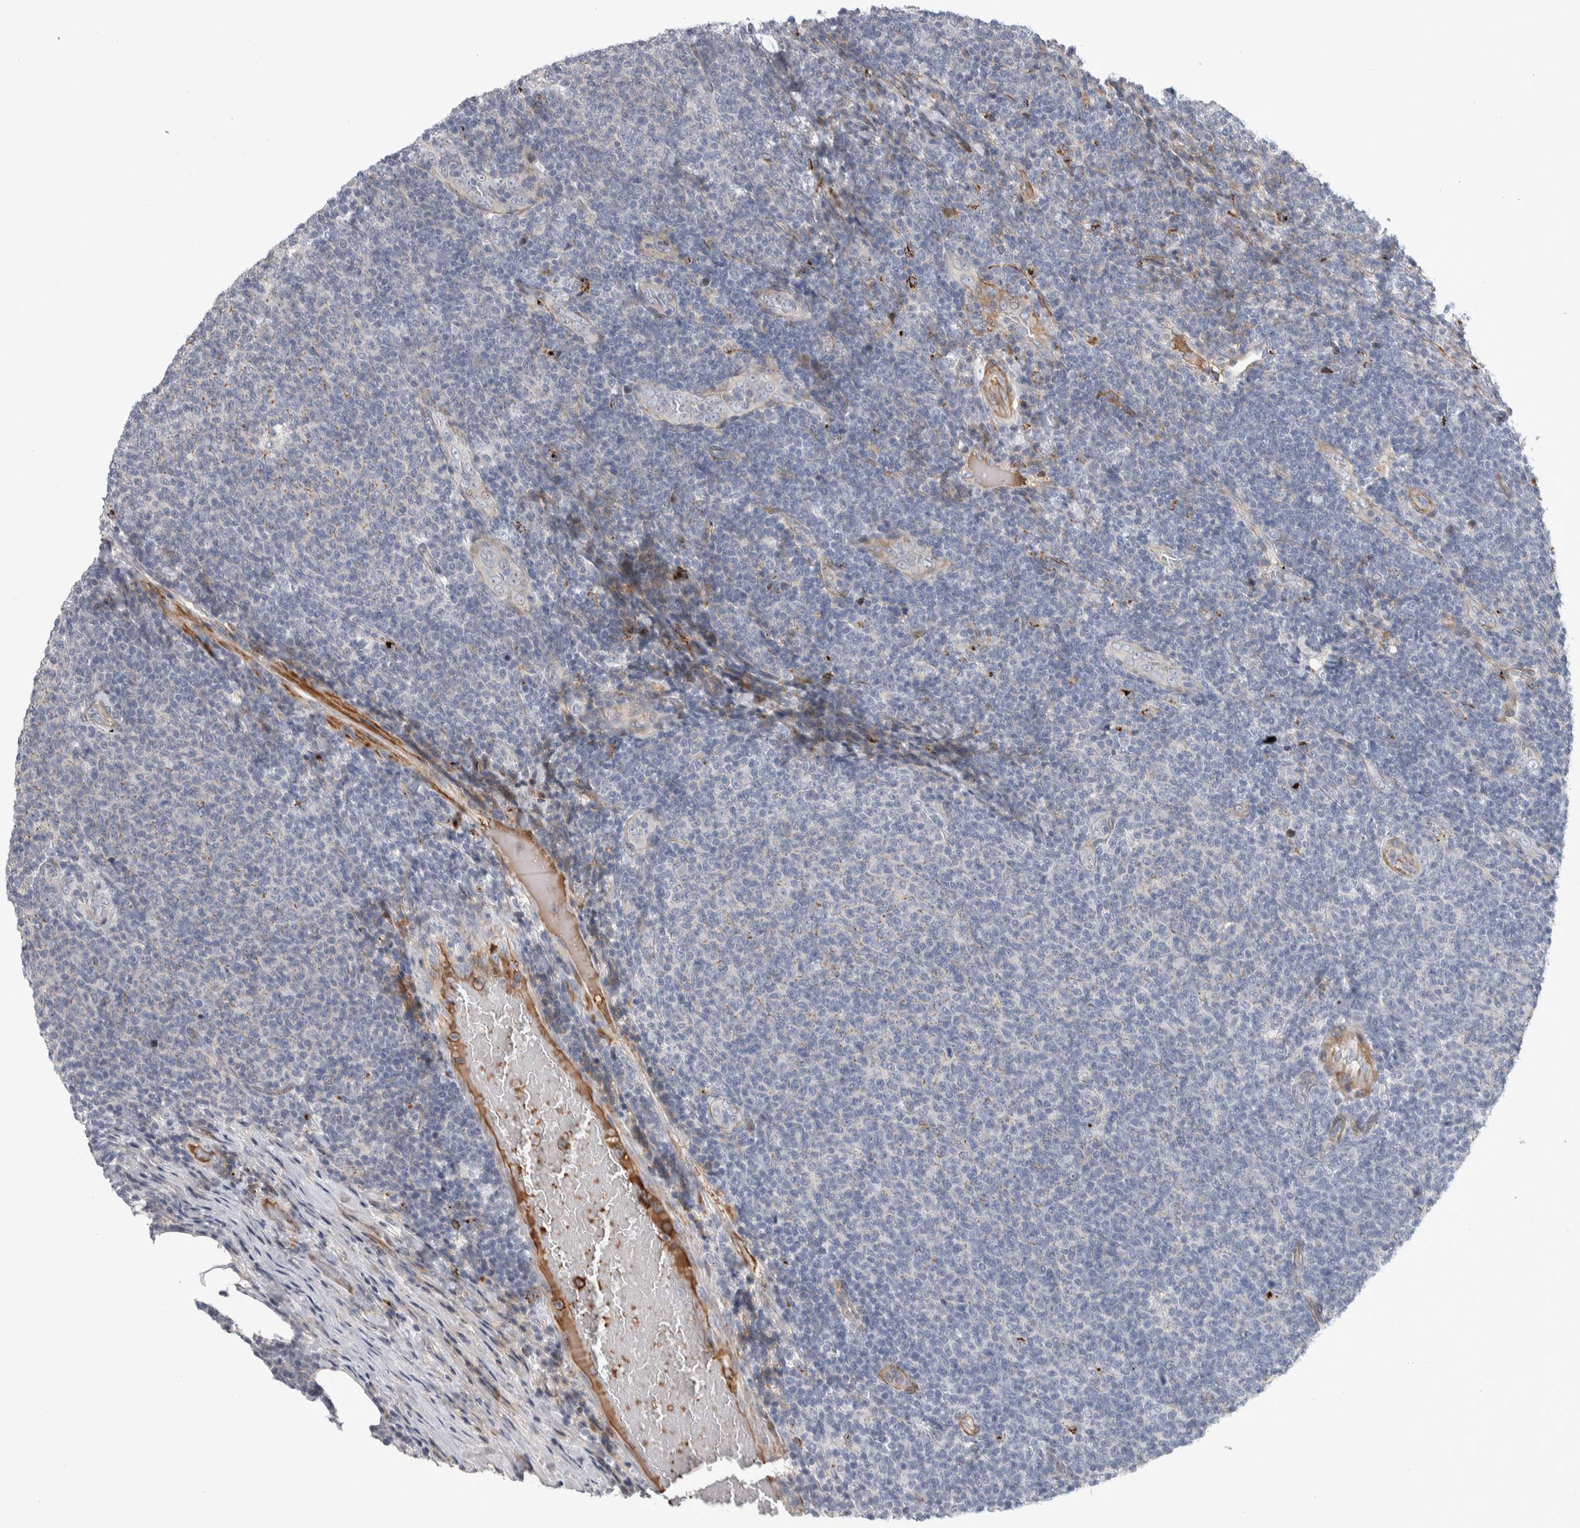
{"staining": {"intensity": "negative", "quantity": "none", "location": "none"}, "tissue": "lymphoma", "cell_type": "Tumor cells", "image_type": "cancer", "snomed": [{"axis": "morphology", "description": "Malignant lymphoma, non-Hodgkin's type, Low grade"}, {"axis": "topography", "description": "Lymph node"}], "caption": "DAB immunohistochemical staining of human malignant lymphoma, non-Hodgkin's type (low-grade) reveals no significant staining in tumor cells. (DAB immunohistochemistry with hematoxylin counter stain).", "gene": "PSMG3", "patient": {"sex": "male", "age": 66}}